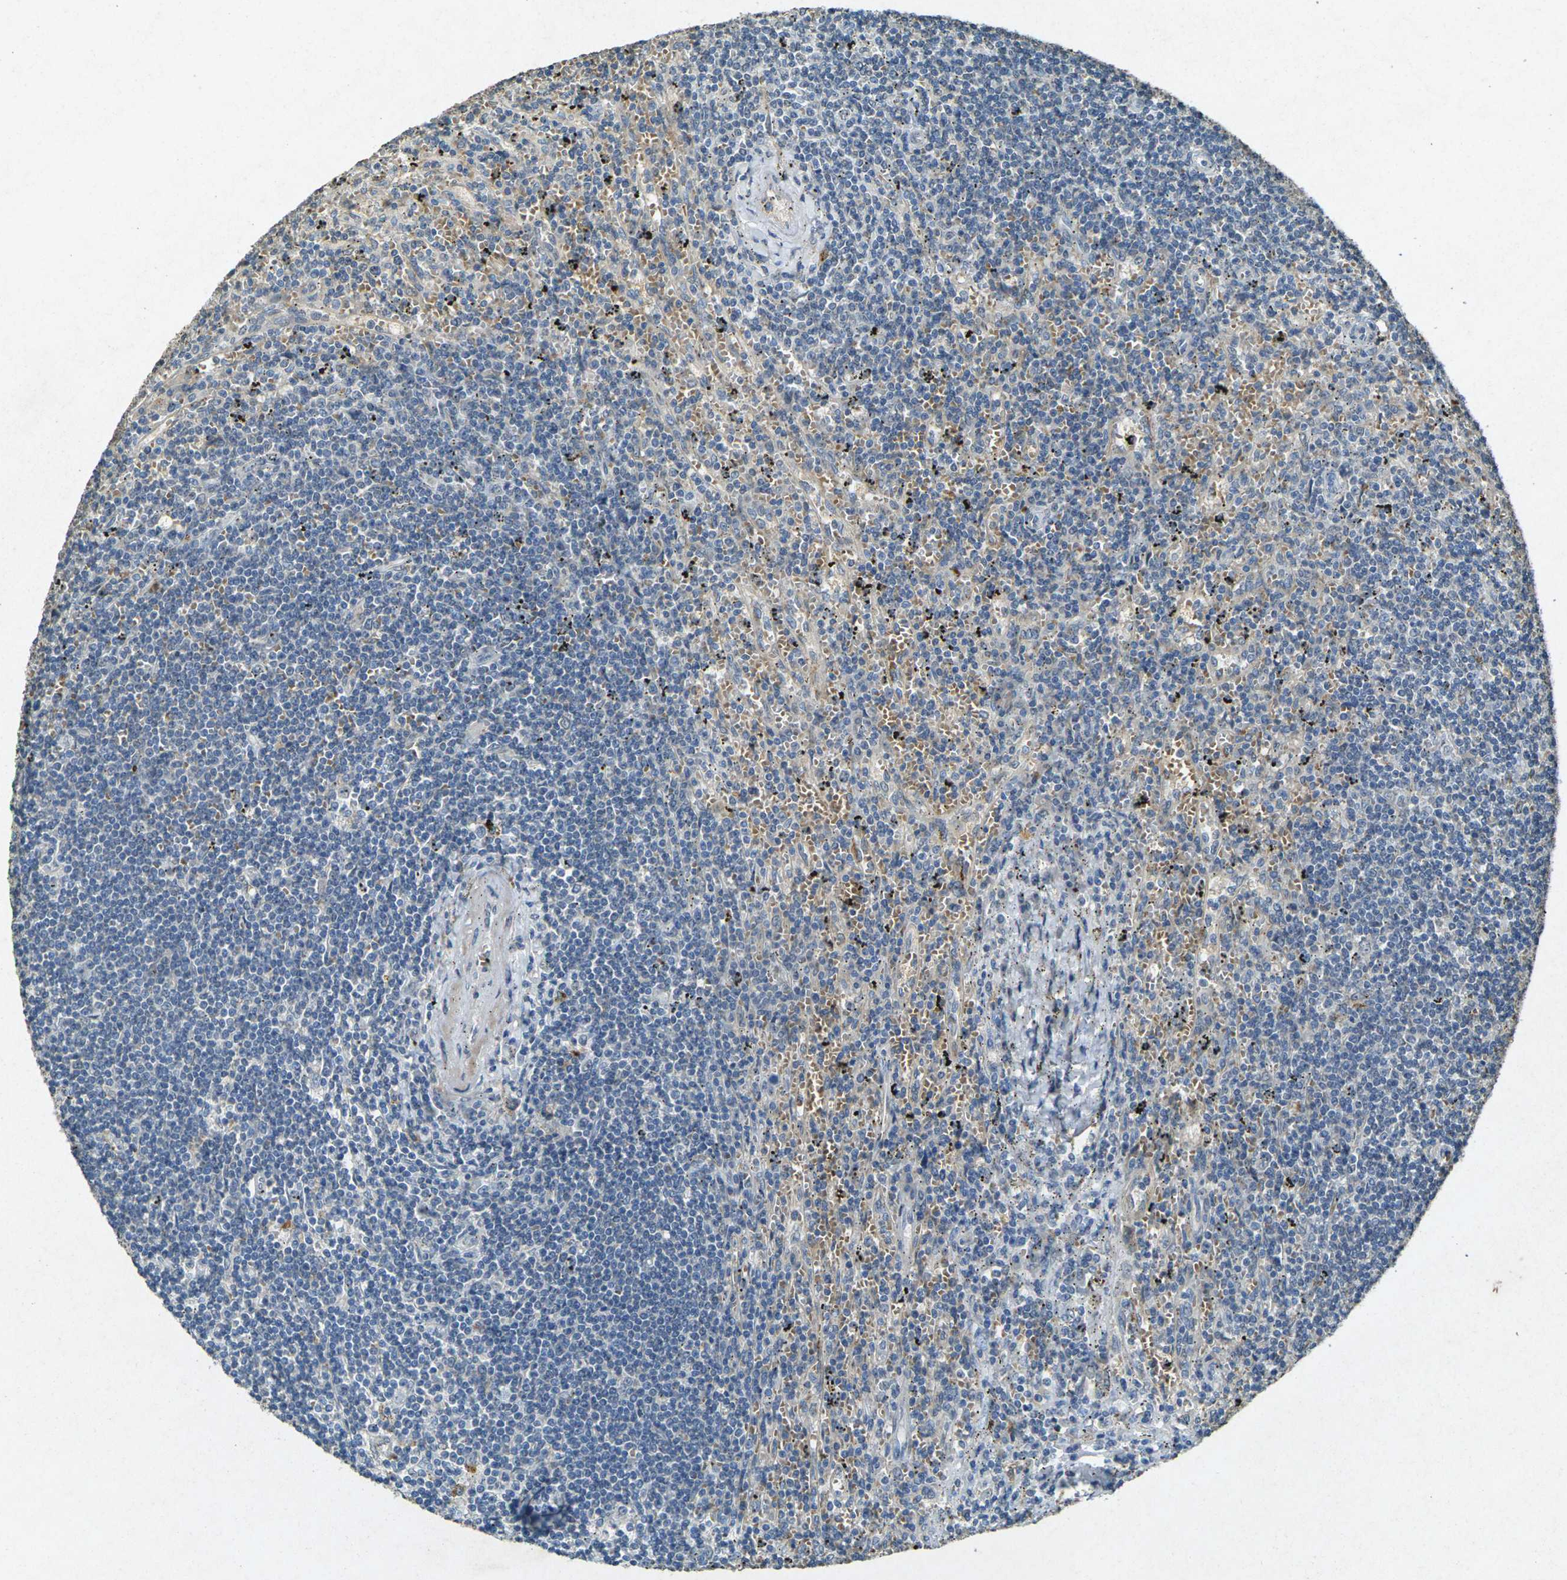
{"staining": {"intensity": "negative", "quantity": "none", "location": "none"}, "tissue": "lymphoma", "cell_type": "Tumor cells", "image_type": "cancer", "snomed": [{"axis": "morphology", "description": "Malignant lymphoma, non-Hodgkin's type, Low grade"}, {"axis": "topography", "description": "Spleen"}], "caption": "Low-grade malignant lymphoma, non-Hodgkin's type was stained to show a protein in brown. There is no significant positivity in tumor cells.", "gene": "RGMA", "patient": {"sex": "male", "age": 76}}